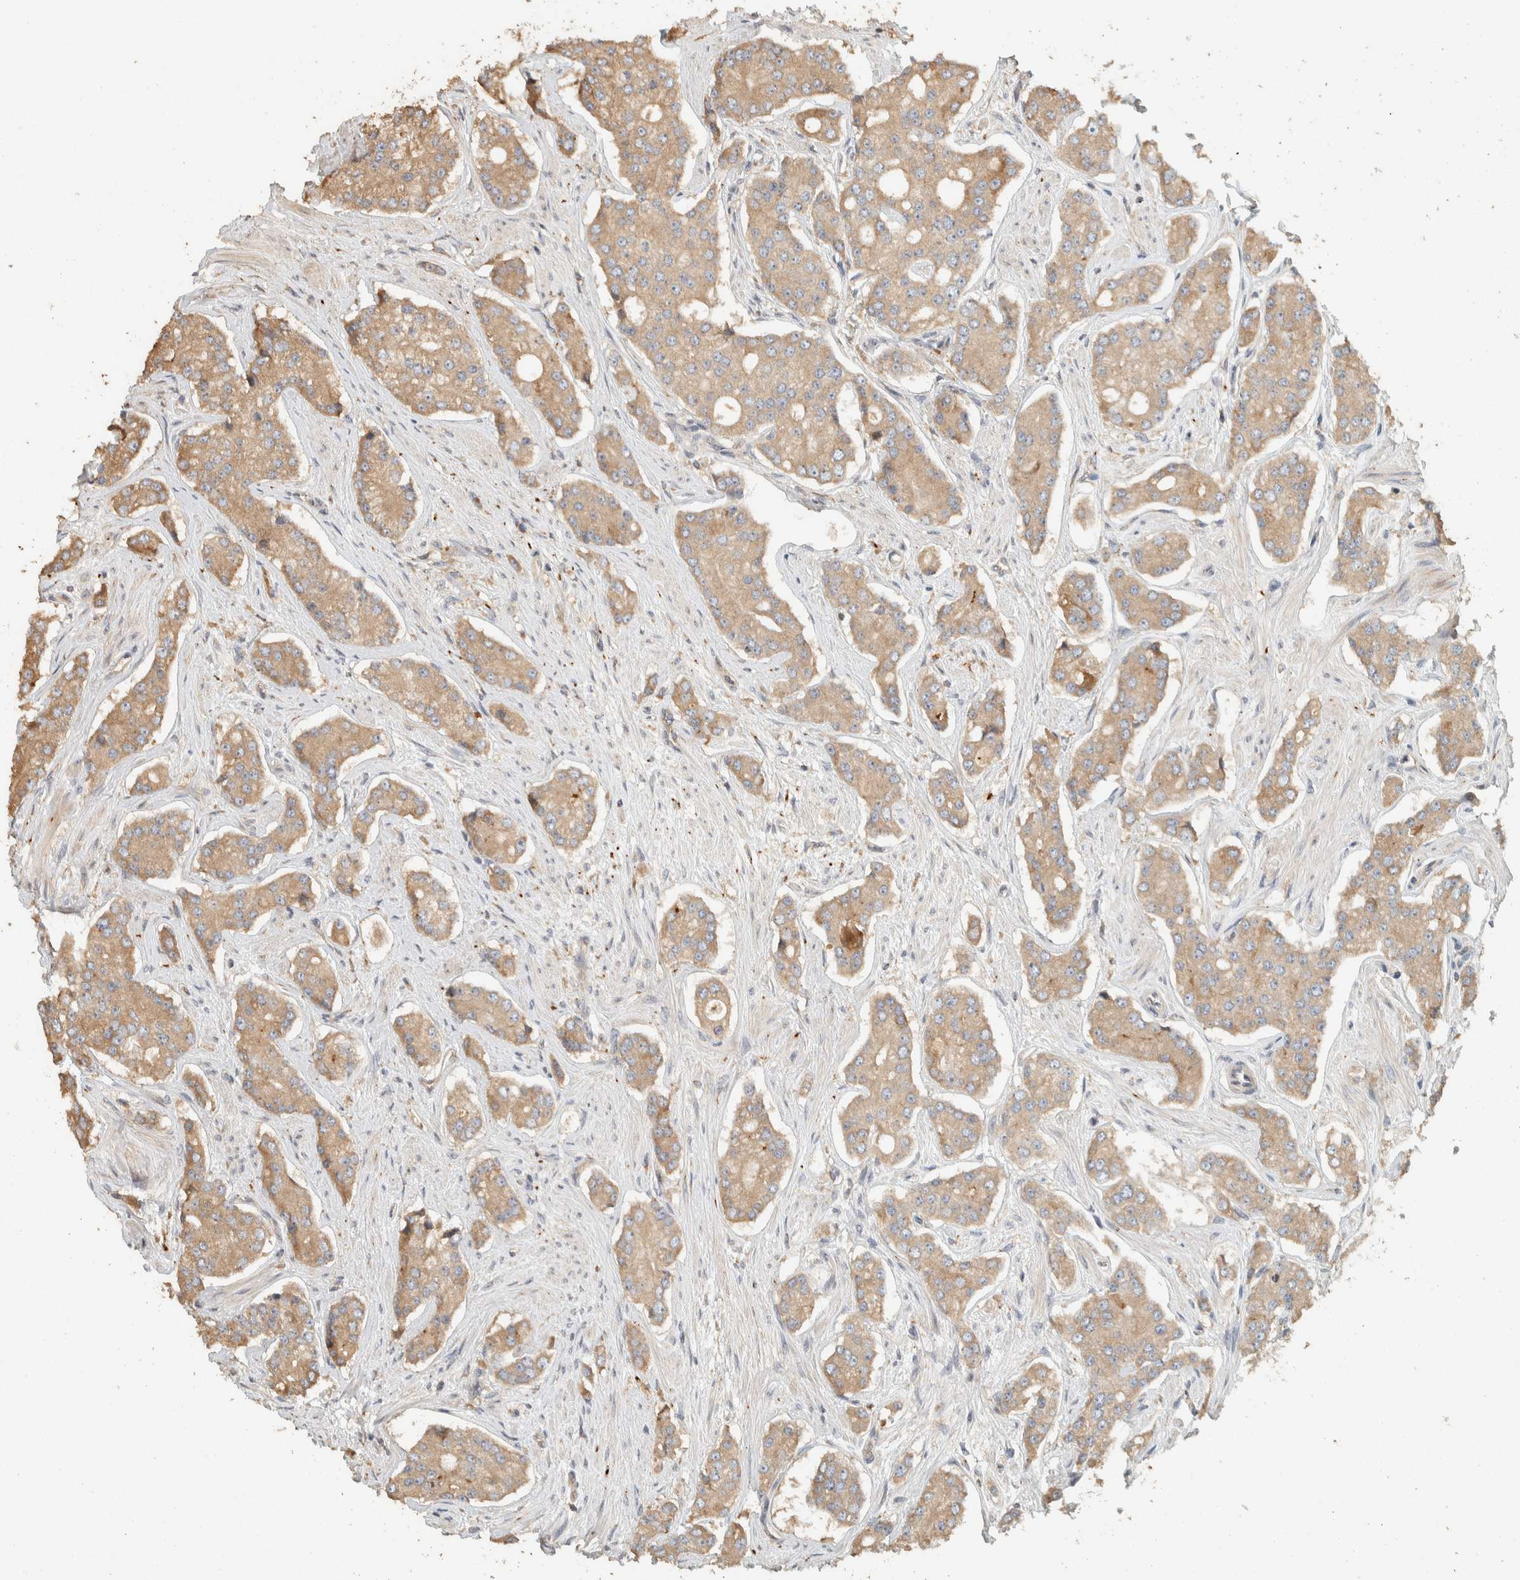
{"staining": {"intensity": "weak", "quantity": ">75%", "location": "cytoplasmic/membranous"}, "tissue": "prostate cancer", "cell_type": "Tumor cells", "image_type": "cancer", "snomed": [{"axis": "morphology", "description": "Adenocarcinoma, High grade"}, {"axis": "topography", "description": "Prostate"}], "caption": "There is low levels of weak cytoplasmic/membranous expression in tumor cells of prostate adenocarcinoma (high-grade), as demonstrated by immunohistochemical staining (brown color).", "gene": "EXOC7", "patient": {"sex": "male", "age": 71}}